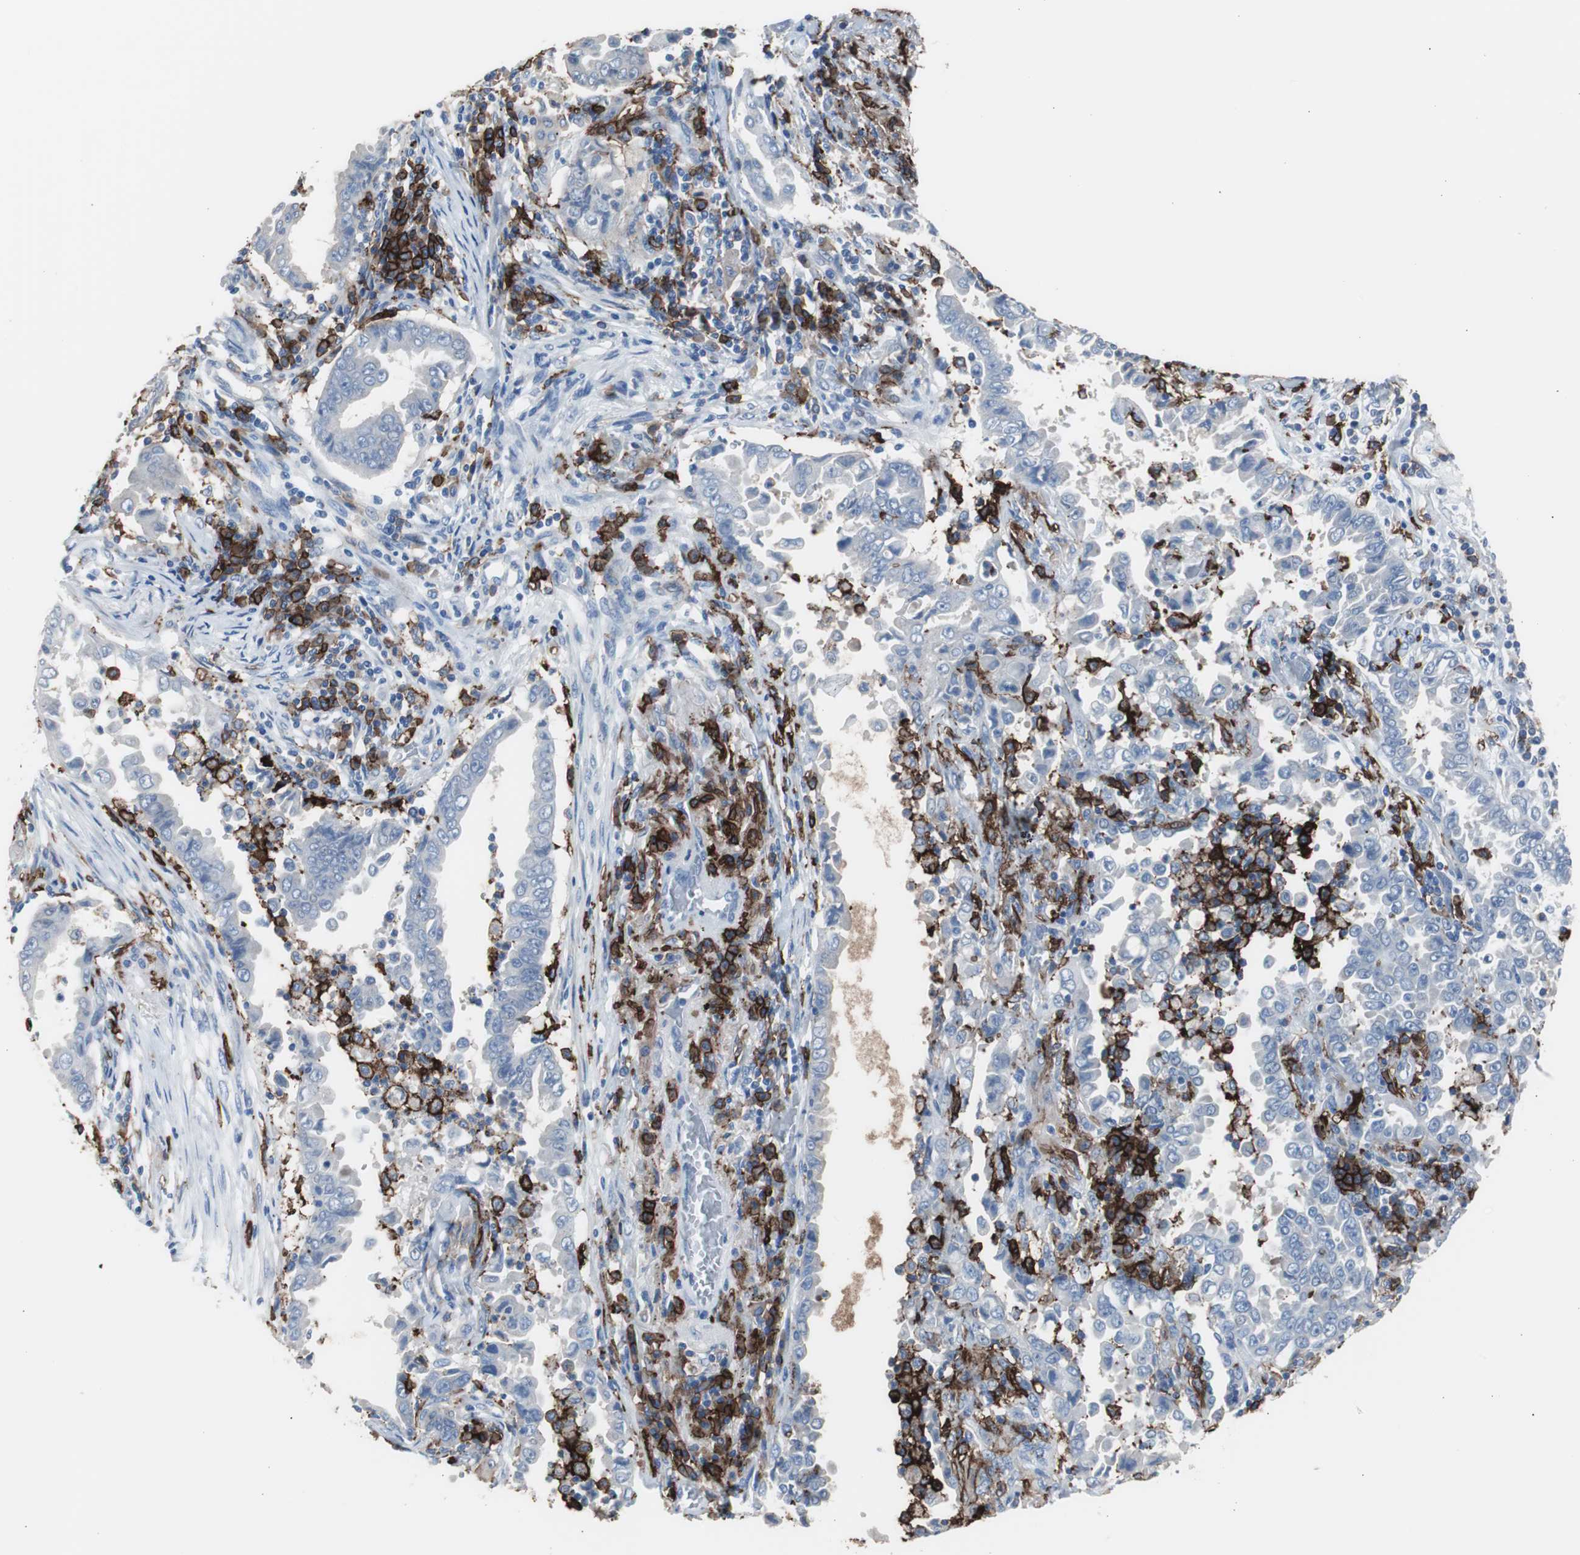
{"staining": {"intensity": "negative", "quantity": "none", "location": "none"}, "tissue": "lung cancer", "cell_type": "Tumor cells", "image_type": "cancer", "snomed": [{"axis": "morphology", "description": "Normal tissue, NOS"}, {"axis": "morphology", "description": "Inflammation, NOS"}, {"axis": "morphology", "description": "Adenocarcinoma, NOS"}, {"axis": "topography", "description": "Lung"}], "caption": "Tumor cells are negative for protein expression in human lung cancer (adenocarcinoma).", "gene": "FCGR2B", "patient": {"sex": "female", "age": 64}}